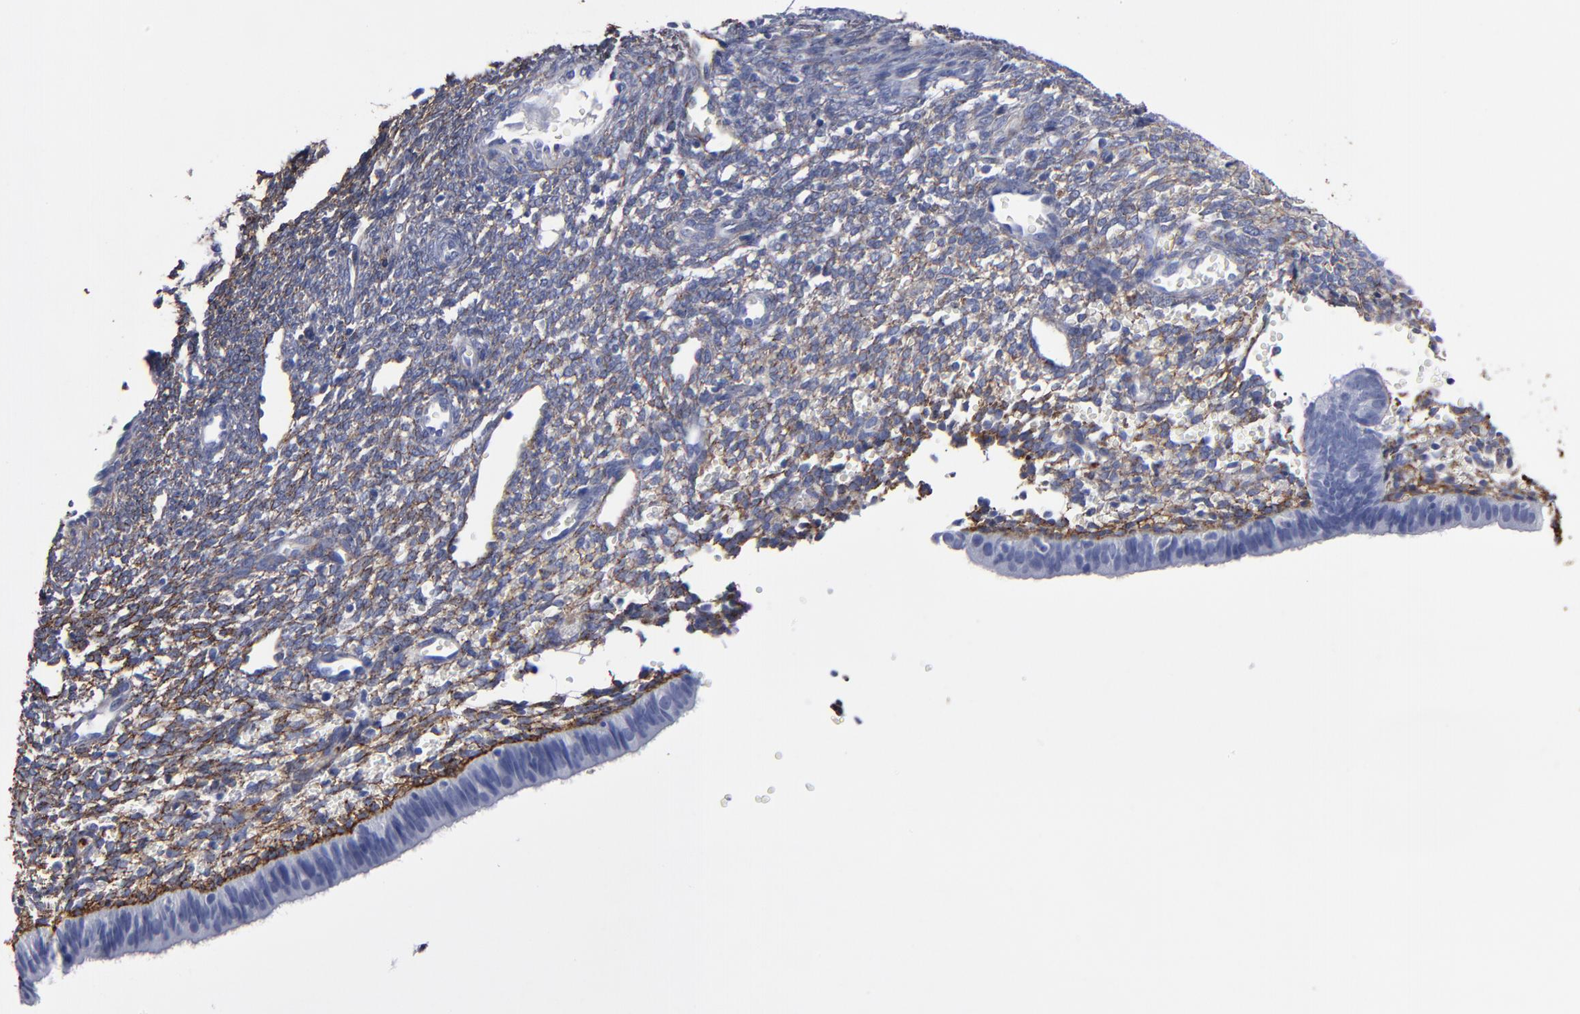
{"staining": {"intensity": "moderate", "quantity": ">75%", "location": "cytoplasmic/membranous"}, "tissue": "endometrium", "cell_type": "Cells in endometrial stroma", "image_type": "normal", "snomed": [{"axis": "morphology", "description": "Normal tissue, NOS"}, {"axis": "topography", "description": "Endometrium"}], "caption": "An image of human endometrium stained for a protein demonstrates moderate cytoplasmic/membranous brown staining in cells in endometrial stroma.", "gene": "EMILIN1", "patient": {"sex": "female", "age": 61}}